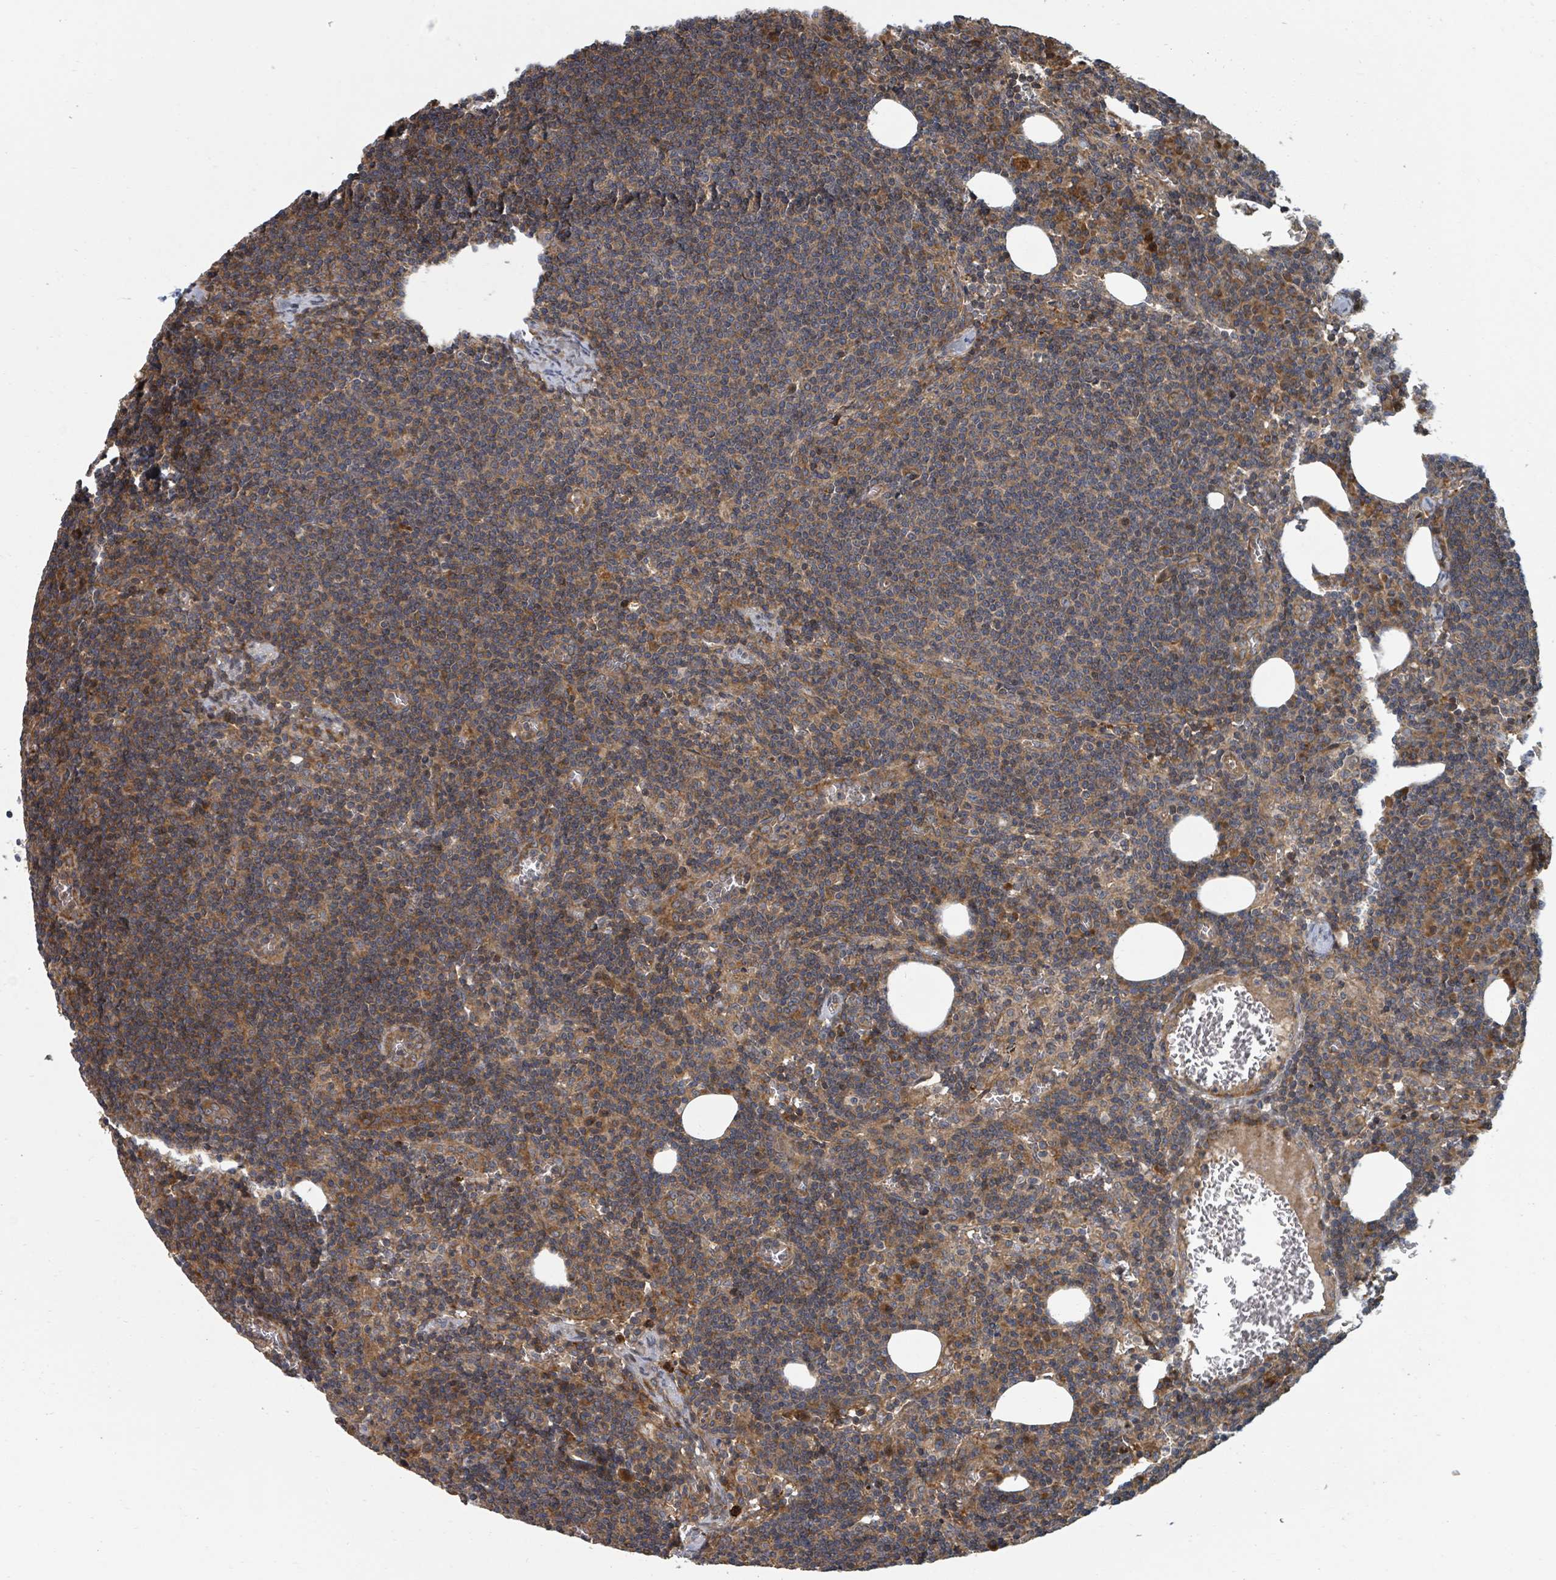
{"staining": {"intensity": "weak", "quantity": "25%-75%", "location": "cytoplasmic/membranous"}, "tissue": "lymph node", "cell_type": "Germinal center cells", "image_type": "normal", "snomed": [{"axis": "morphology", "description": "Normal tissue, NOS"}, {"axis": "topography", "description": "Lymph node"}], "caption": "Brown immunohistochemical staining in unremarkable human lymph node reveals weak cytoplasmic/membranous staining in approximately 25%-75% of germinal center cells.", "gene": "DPM1", "patient": {"sex": "female", "age": 27}}